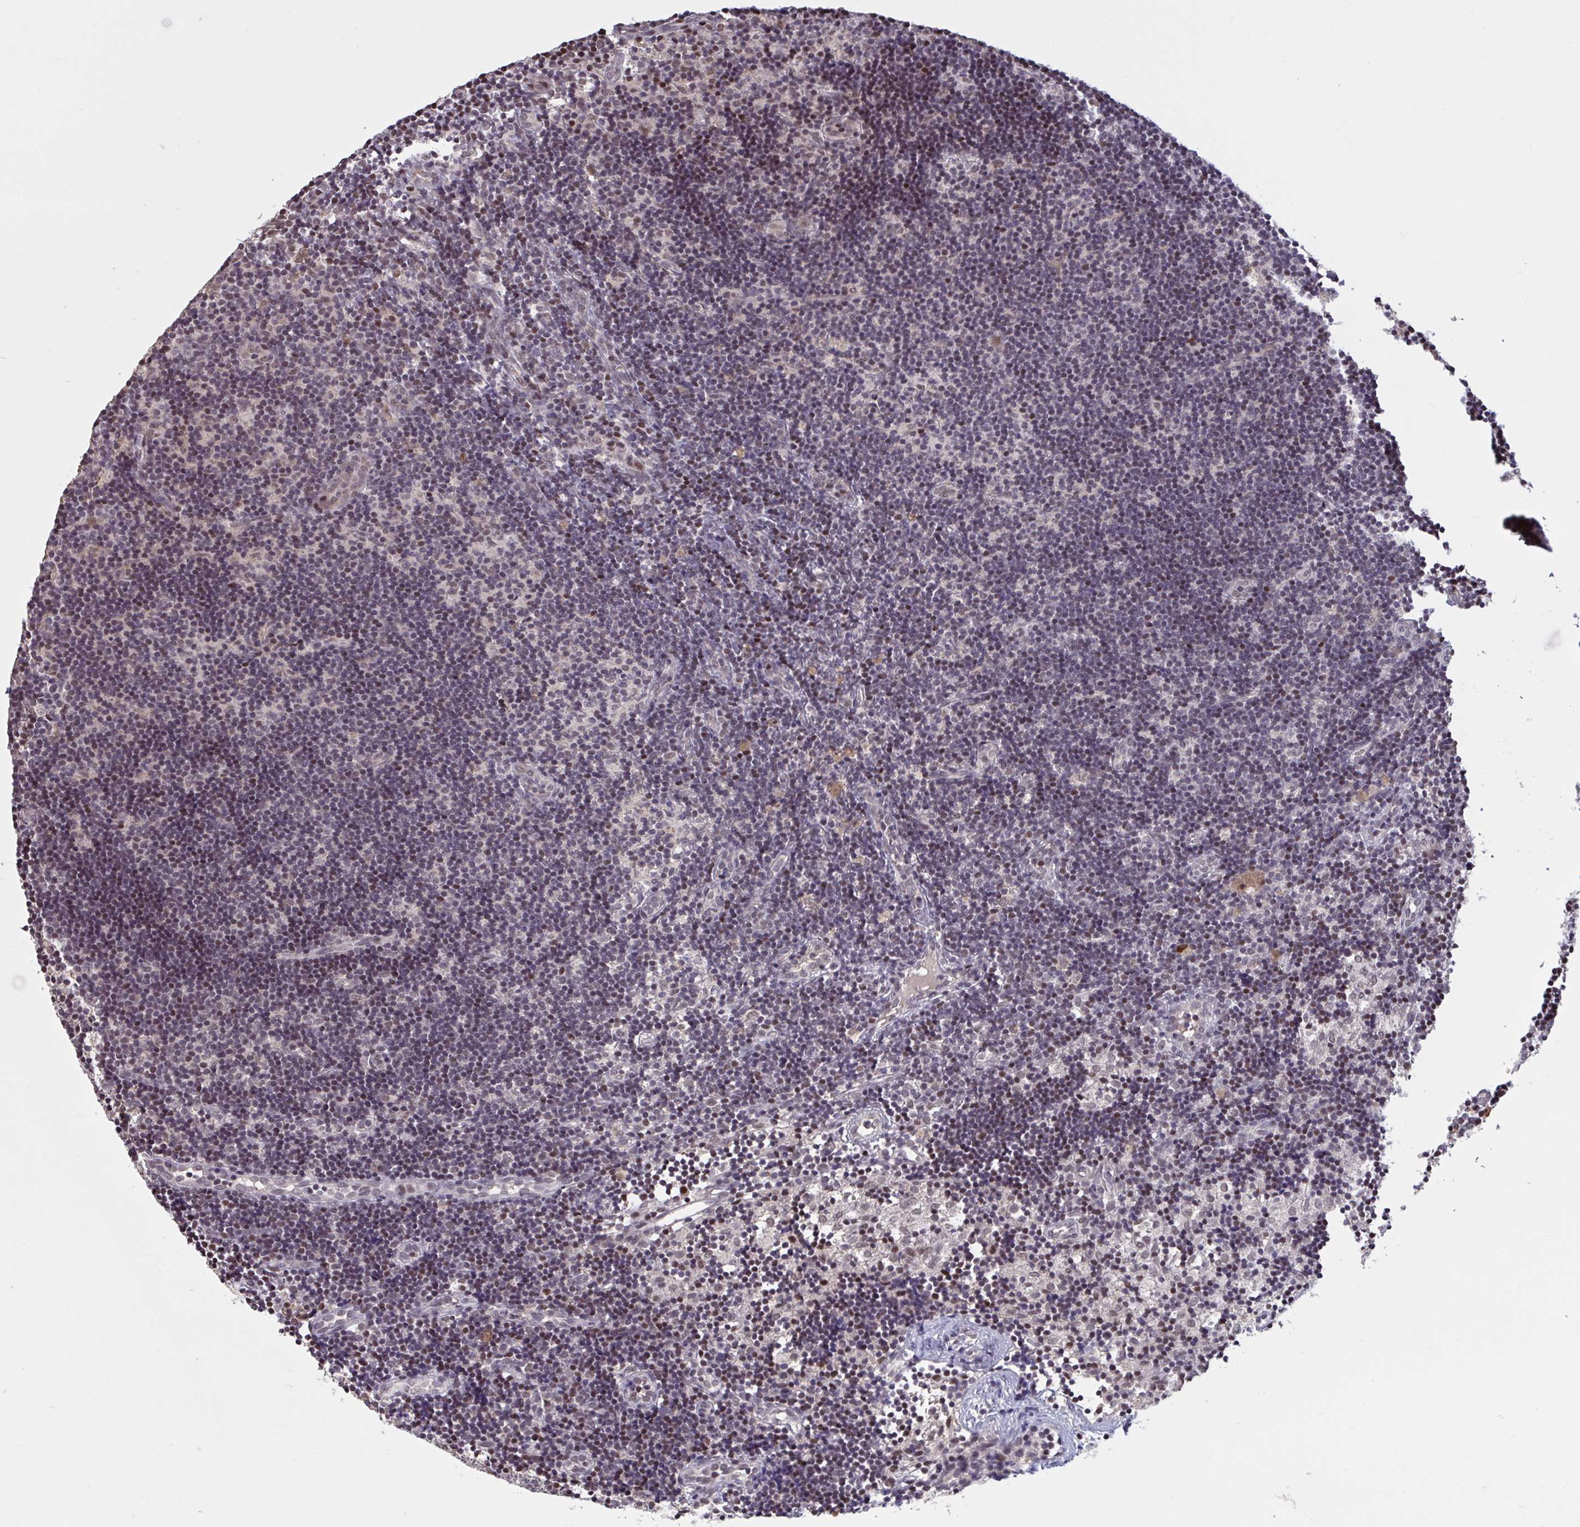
{"staining": {"intensity": "weak", "quantity": "<25%", "location": "nuclear"}, "tissue": "lymph node", "cell_type": "Germinal center cells", "image_type": "normal", "snomed": [{"axis": "morphology", "description": "Normal tissue, NOS"}, {"axis": "topography", "description": "Lymph node"}], "caption": "Immunohistochemical staining of benign lymph node displays no significant expression in germinal center cells. Nuclei are stained in blue.", "gene": "ZNF414", "patient": {"sex": "female", "age": 31}}